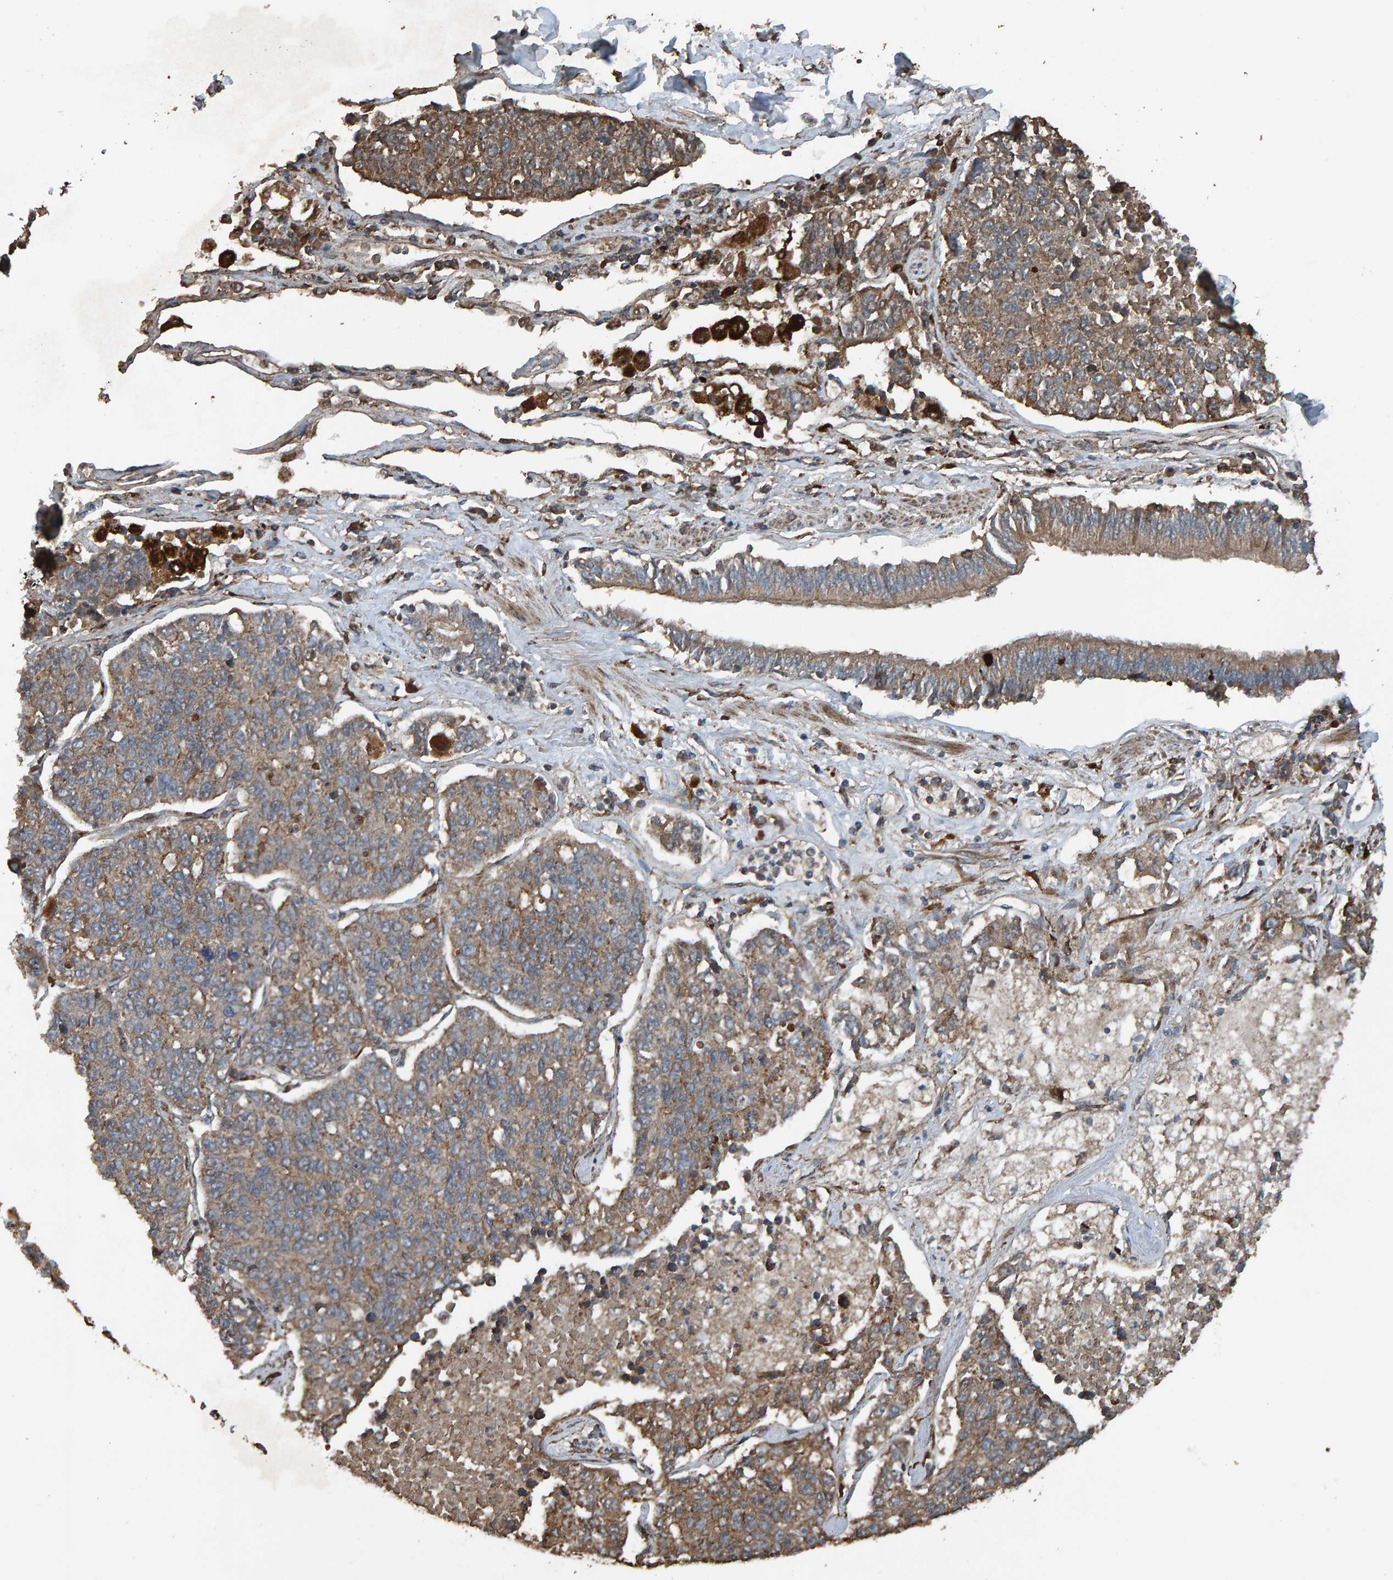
{"staining": {"intensity": "moderate", "quantity": ">75%", "location": "cytoplasmic/membranous"}, "tissue": "lung cancer", "cell_type": "Tumor cells", "image_type": "cancer", "snomed": [{"axis": "morphology", "description": "Adenocarcinoma, NOS"}, {"axis": "topography", "description": "Lung"}], "caption": "Immunohistochemistry staining of lung cancer, which displays medium levels of moderate cytoplasmic/membranous positivity in approximately >75% of tumor cells indicating moderate cytoplasmic/membranous protein staining. The staining was performed using DAB (brown) for protein detection and nuclei were counterstained in hematoxylin (blue).", "gene": "DUS1L", "patient": {"sex": "male", "age": 49}}